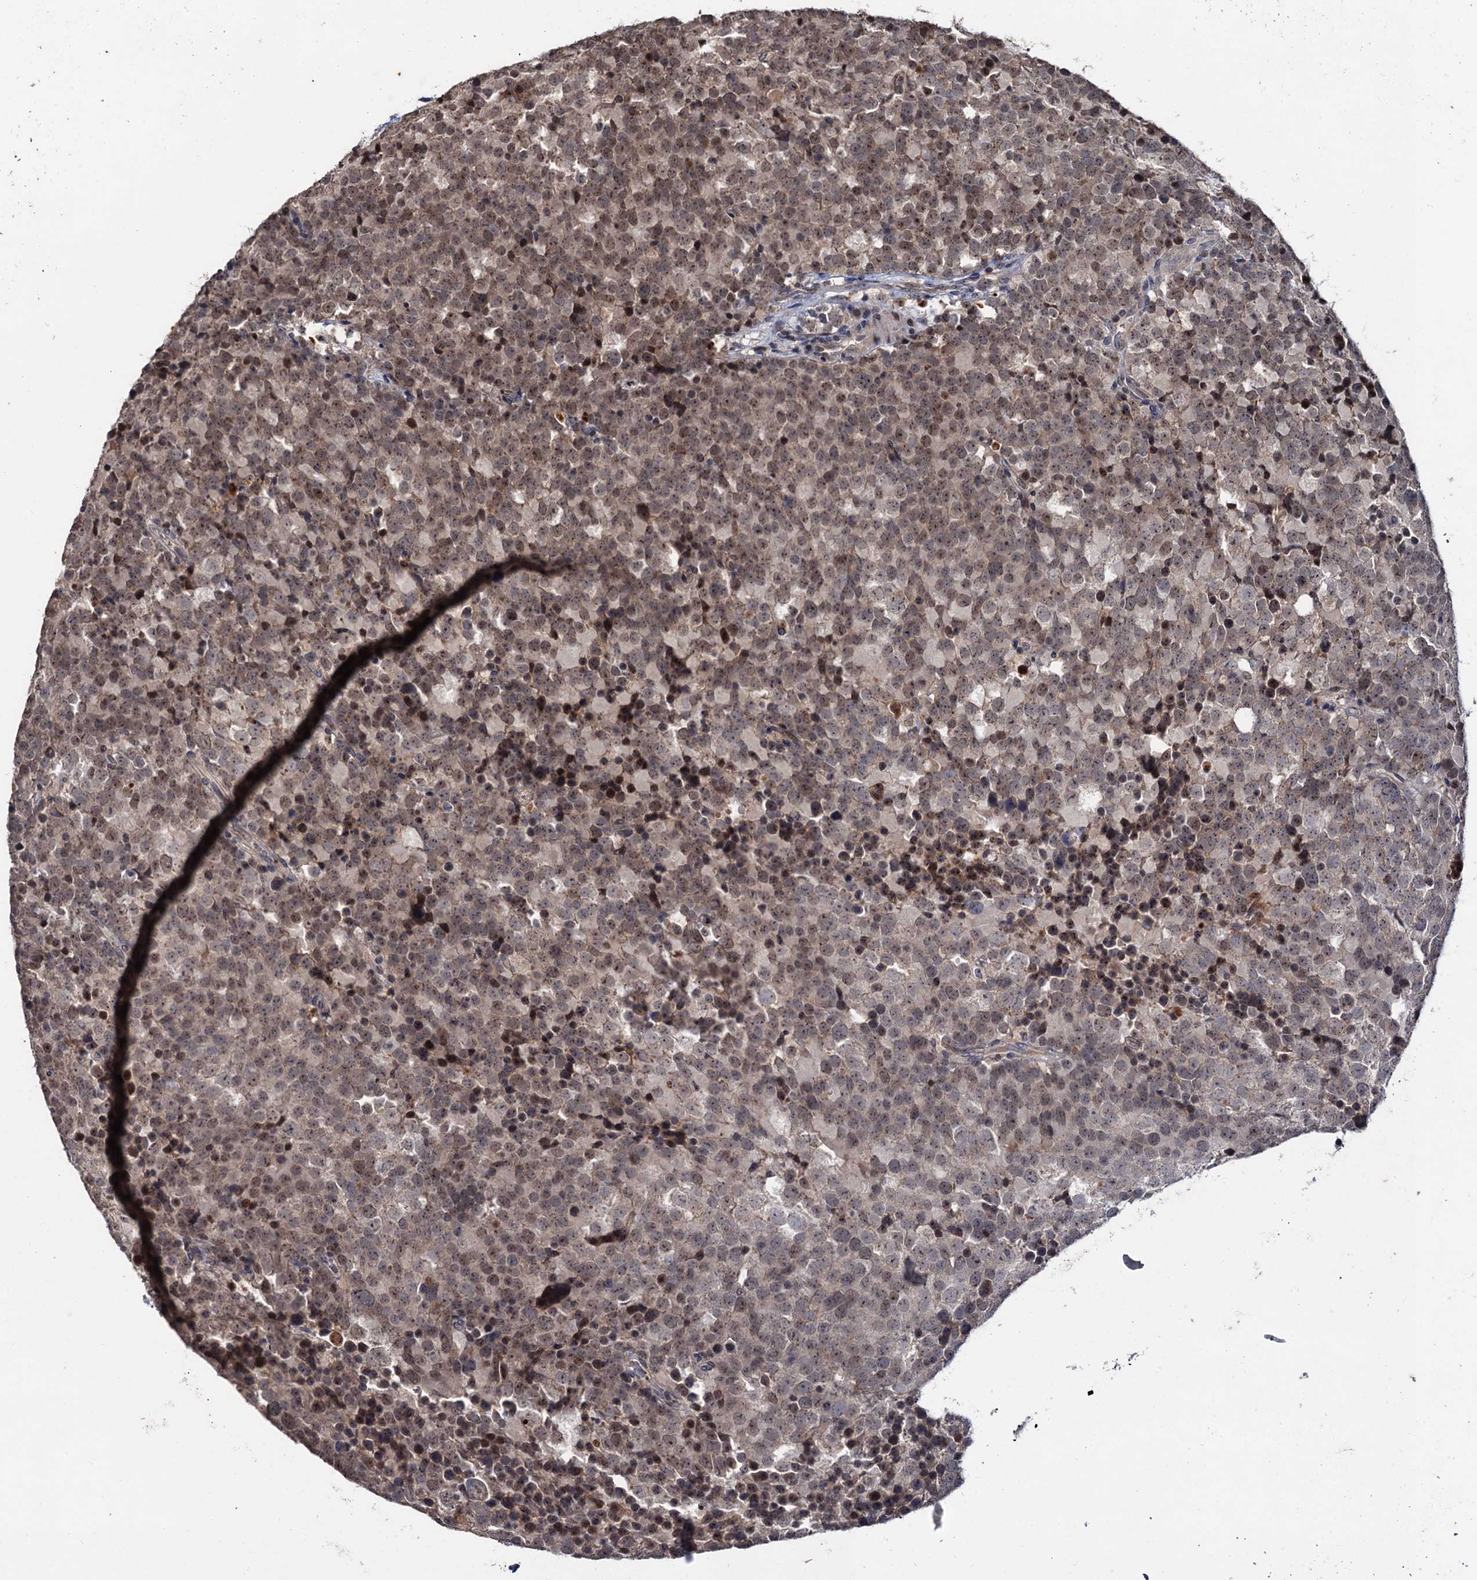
{"staining": {"intensity": "moderate", "quantity": "25%-75%", "location": "nuclear"}, "tissue": "testis cancer", "cell_type": "Tumor cells", "image_type": "cancer", "snomed": [{"axis": "morphology", "description": "Seminoma, NOS"}, {"axis": "topography", "description": "Testis"}], "caption": "Human testis cancer stained for a protein (brown) reveals moderate nuclear positive positivity in about 25%-75% of tumor cells.", "gene": "LRRC63", "patient": {"sex": "male", "age": 71}}